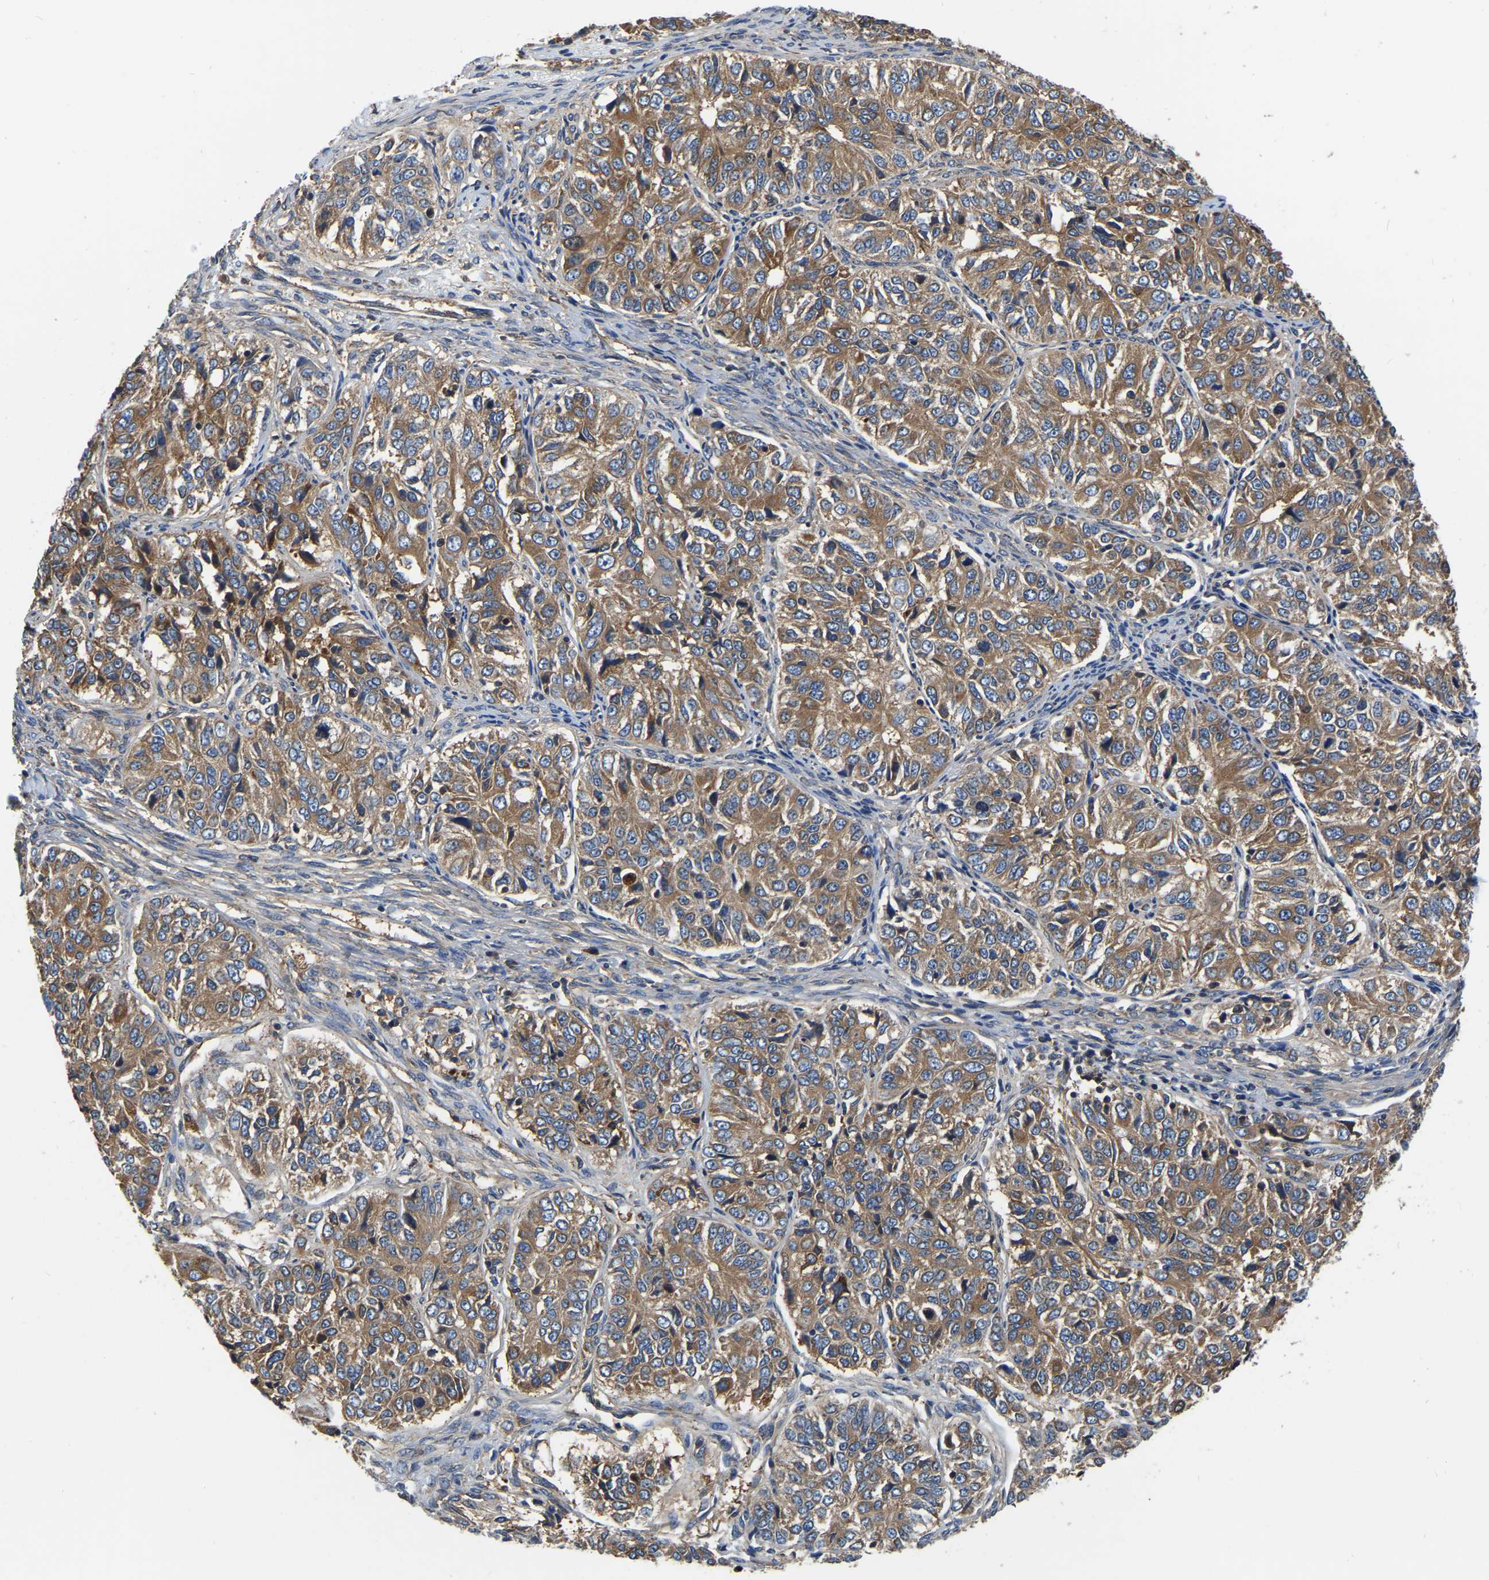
{"staining": {"intensity": "moderate", "quantity": ">75%", "location": "cytoplasmic/membranous"}, "tissue": "ovarian cancer", "cell_type": "Tumor cells", "image_type": "cancer", "snomed": [{"axis": "morphology", "description": "Carcinoma, endometroid"}, {"axis": "topography", "description": "Ovary"}], "caption": "Endometroid carcinoma (ovarian) stained for a protein (brown) demonstrates moderate cytoplasmic/membranous positive positivity in about >75% of tumor cells.", "gene": "GARS1", "patient": {"sex": "female", "age": 51}}